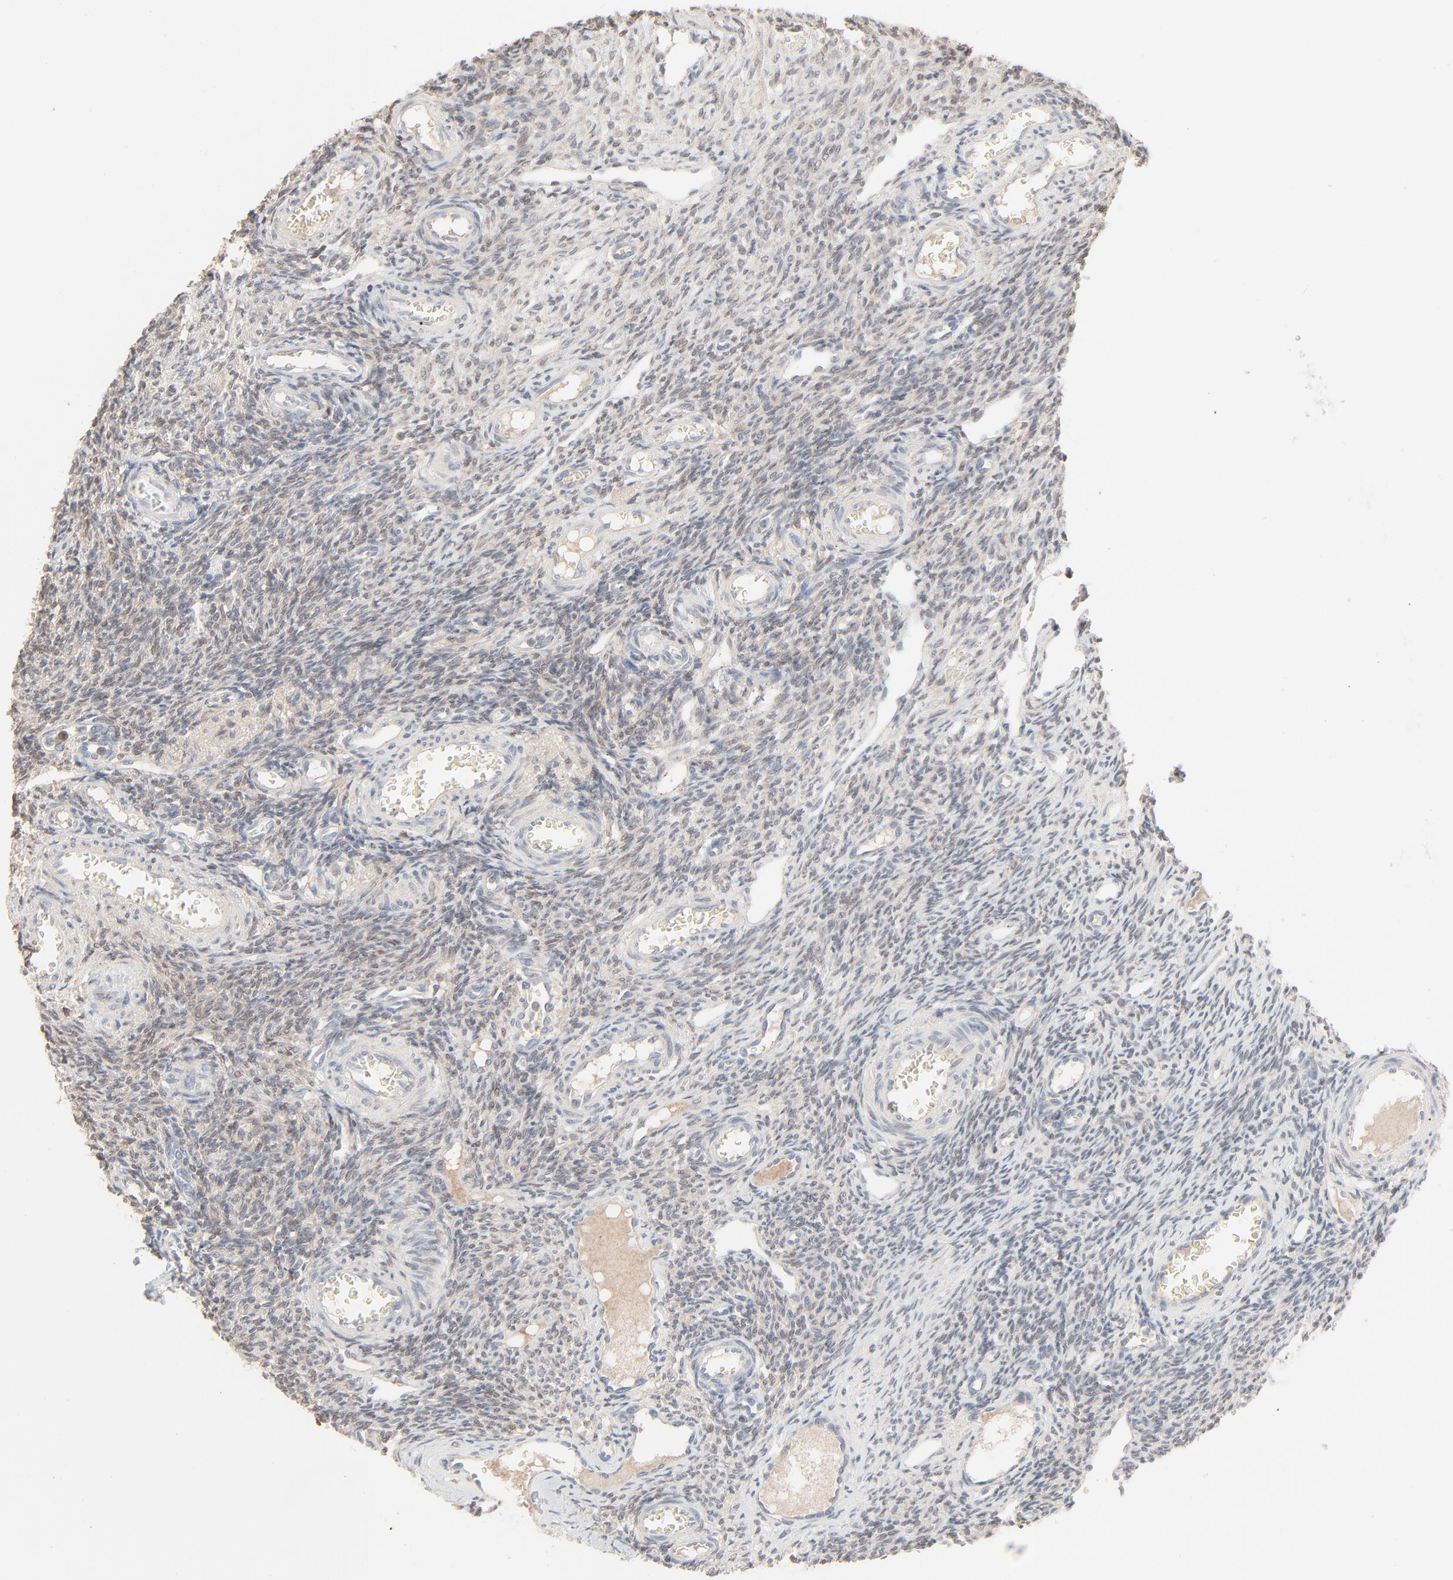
{"staining": {"intensity": "weak", "quantity": "25%-75%", "location": "nuclear"}, "tissue": "ovary", "cell_type": "Ovarian stroma cells", "image_type": "normal", "snomed": [{"axis": "morphology", "description": "Normal tissue, NOS"}, {"axis": "topography", "description": "Ovary"}], "caption": "Immunohistochemistry staining of normal ovary, which shows low levels of weak nuclear positivity in about 25%-75% of ovarian stroma cells indicating weak nuclear protein positivity. The staining was performed using DAB (brown) for protein detection and nuclei were counterstained in hematoxylin (blue).", "gene": "LGALS2", "patient": {"sex": "female", "age": 33}}